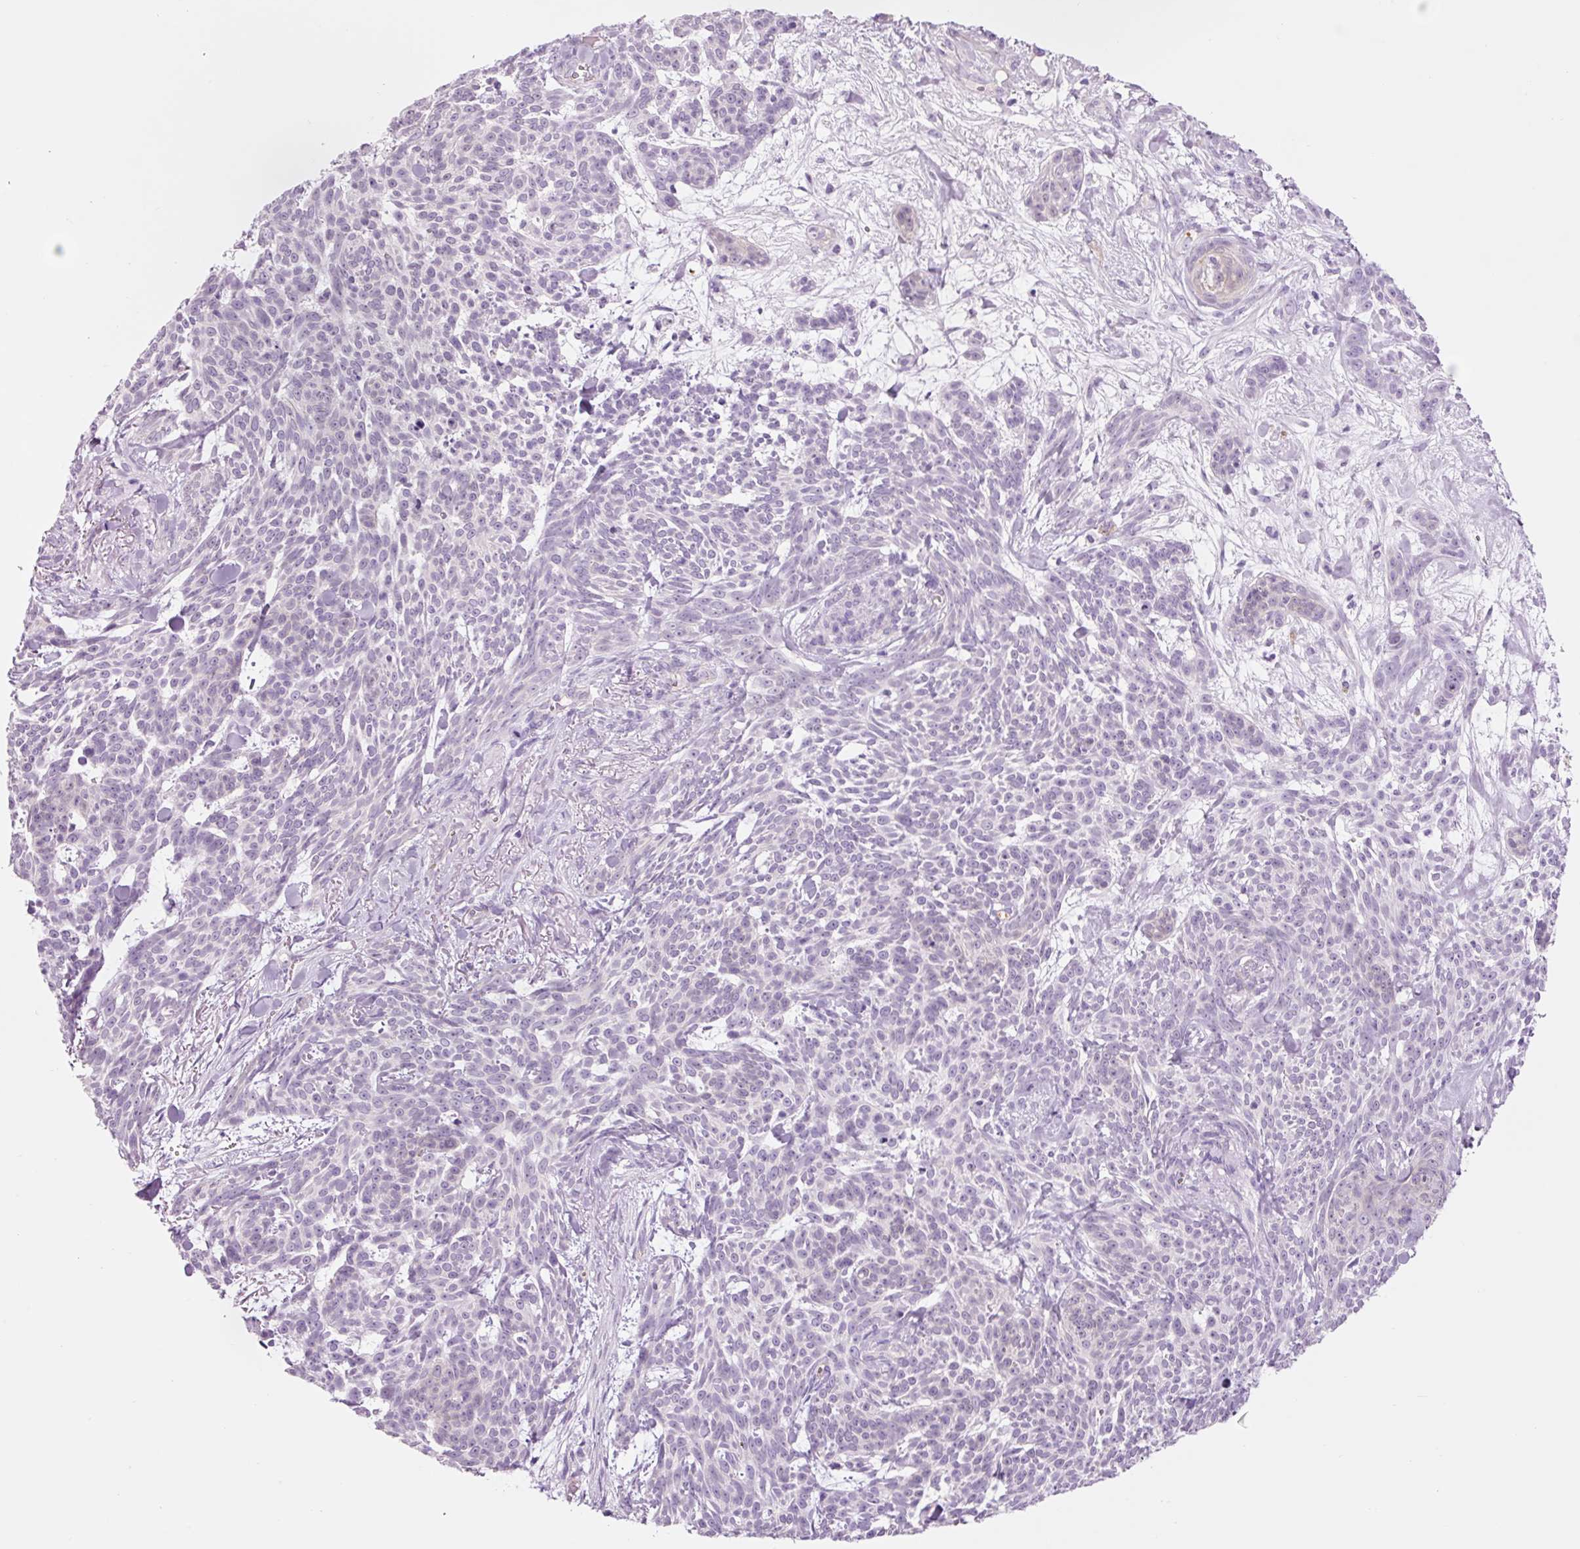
{"staining": {"intensity": "negative", "quantity": "none", "location": "none"}, "tissue": "skin cancer", "cell_type": "Tumor cells", "image_type": "cancer", "snomed": [{"axis": "morphology", "description": "Basal cell carcinoma"}, {"axis": "topography", "description": "Skin"}], "caption": "Skin cancer stained for a protein using immunohistochemistry (IHC) displays no positivity tumor cells.", "gene": "HSPA4L", "patient": {"sex": "female", "age": 93}}